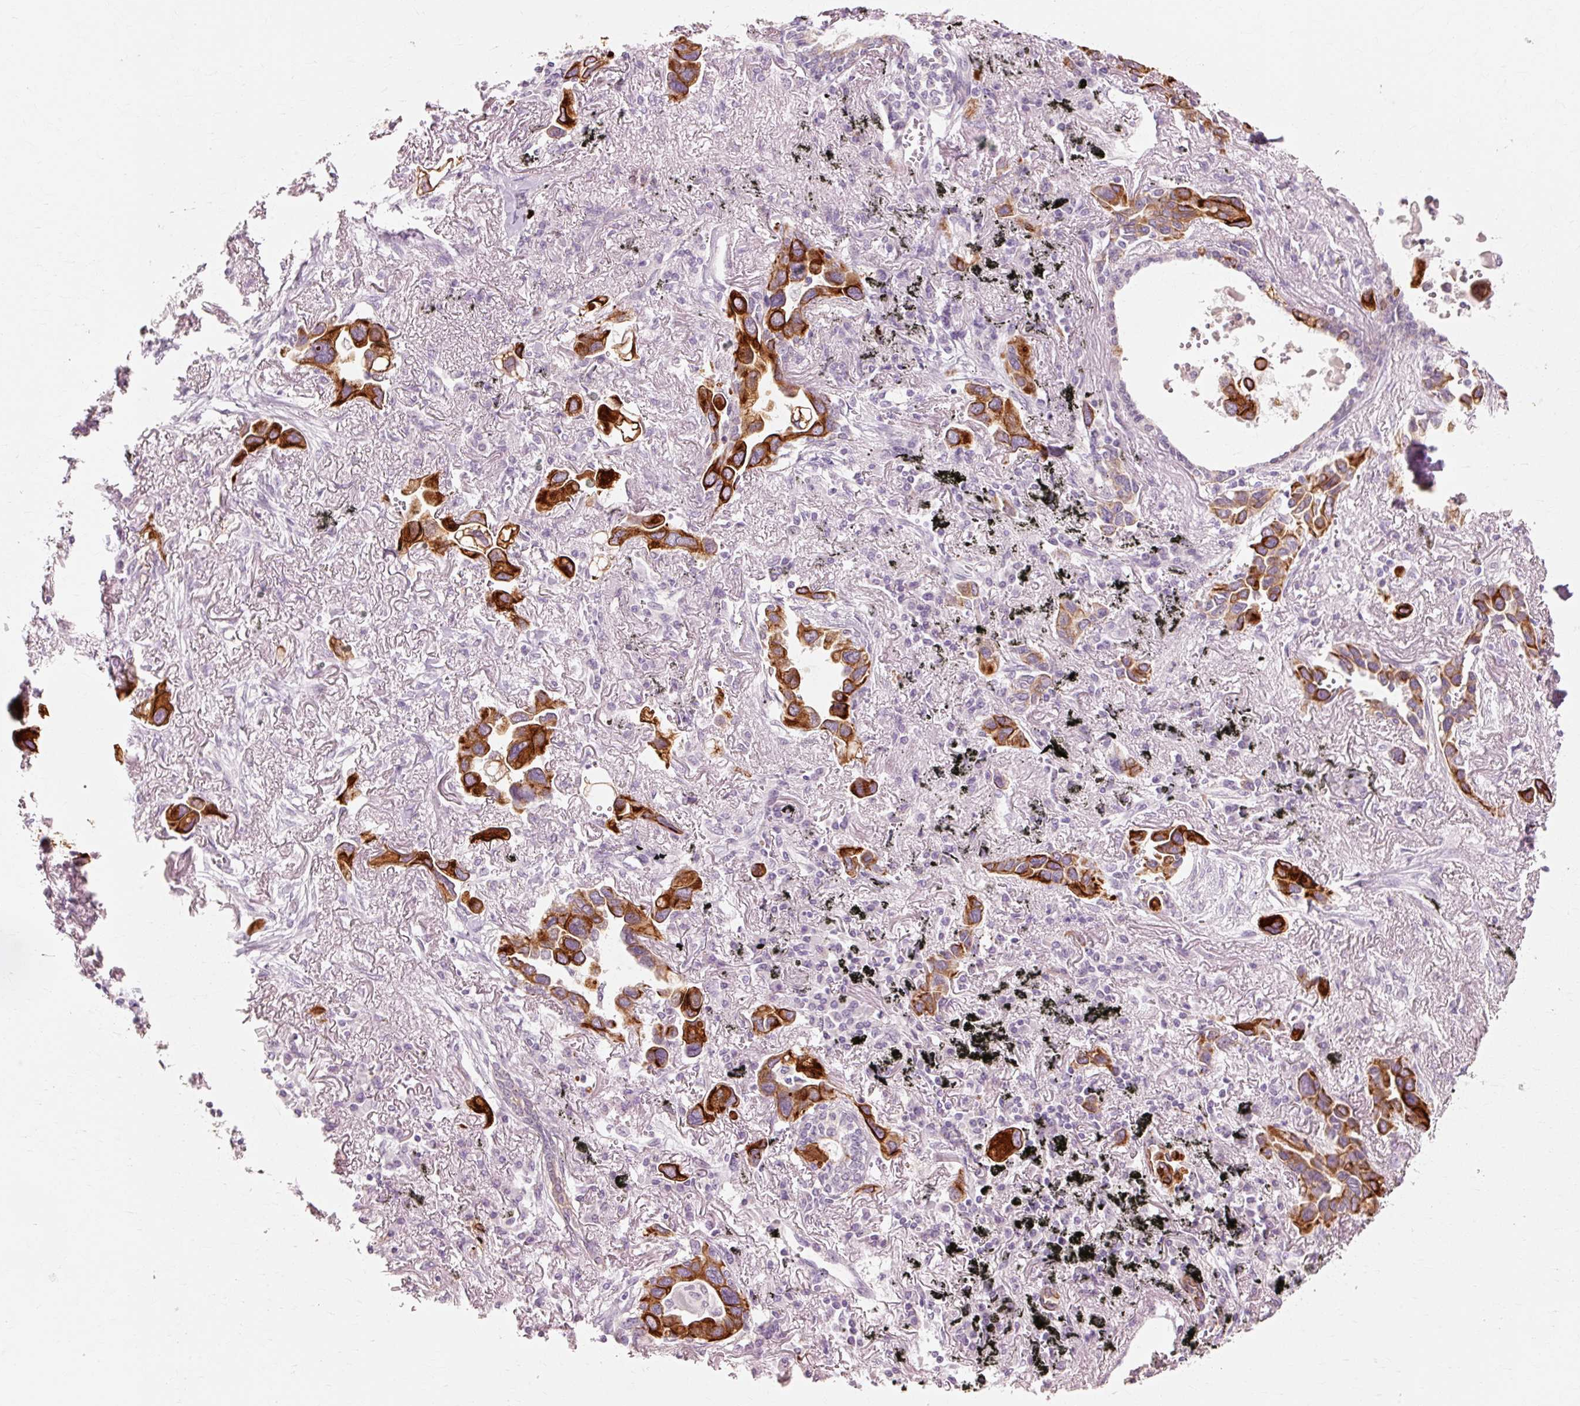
{"staining": {"intensity": "strong", "quantity": ">75%", "location": "cytoplasmic/membranous"}, "tissue": "lung cancer", "cell_type": "Tumor cells", "image_type": "cancer", "snomed": [{"axis": "morphology", "description": "Adenocarcinoma, NOS"}, {"axis": "topography", "description": "Lung"}], "caption": "An immunohistochemistry histopathology image of neoplastic tissue is shown. Protein staining in brown labels strong cytoplasmic/membranous positivity in lung cancer (adenocarcinoma) within tumor cells.", "gene": "TRIM73", "patient": {"sex": "female", "age": 76}}